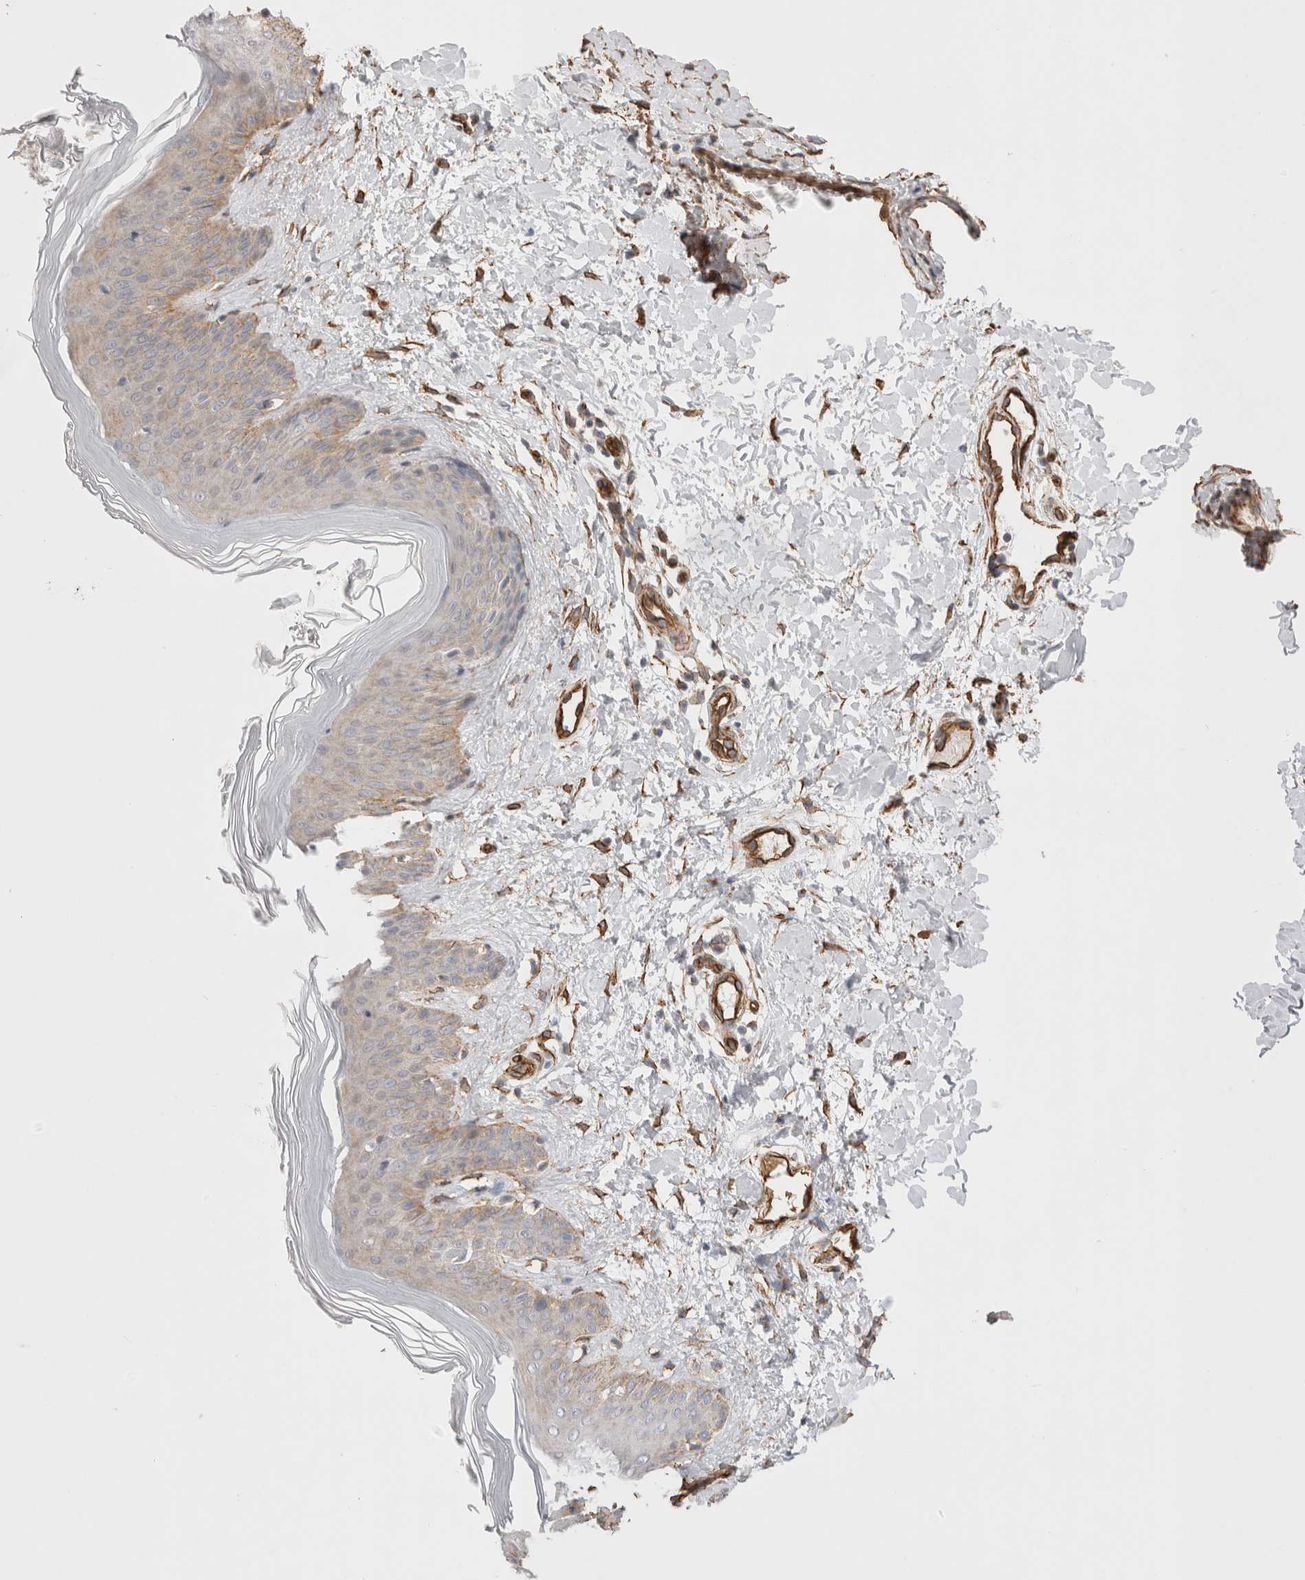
{"staining": {"intensity": "negative", "quantity": "none", "location": "none"}, "tissue": "skin", "cell_type": "Fibroblasts", "image_type": "normal", "snomed": [{"axis": "morphology", "description": "Normal tissue, NOS"}, {"axis": "morphology", "description": "Malignant melanoma, Metastatic site"}, {"axis": "topography", "description": "Skin"}], "caption": "High power microscopy histopathology image of an IHC micrograph of benign skin, revealing no significant staining in fibroblasts.", "gene": "CAAP1", "patient": {"sex": "male", "age": 41}}